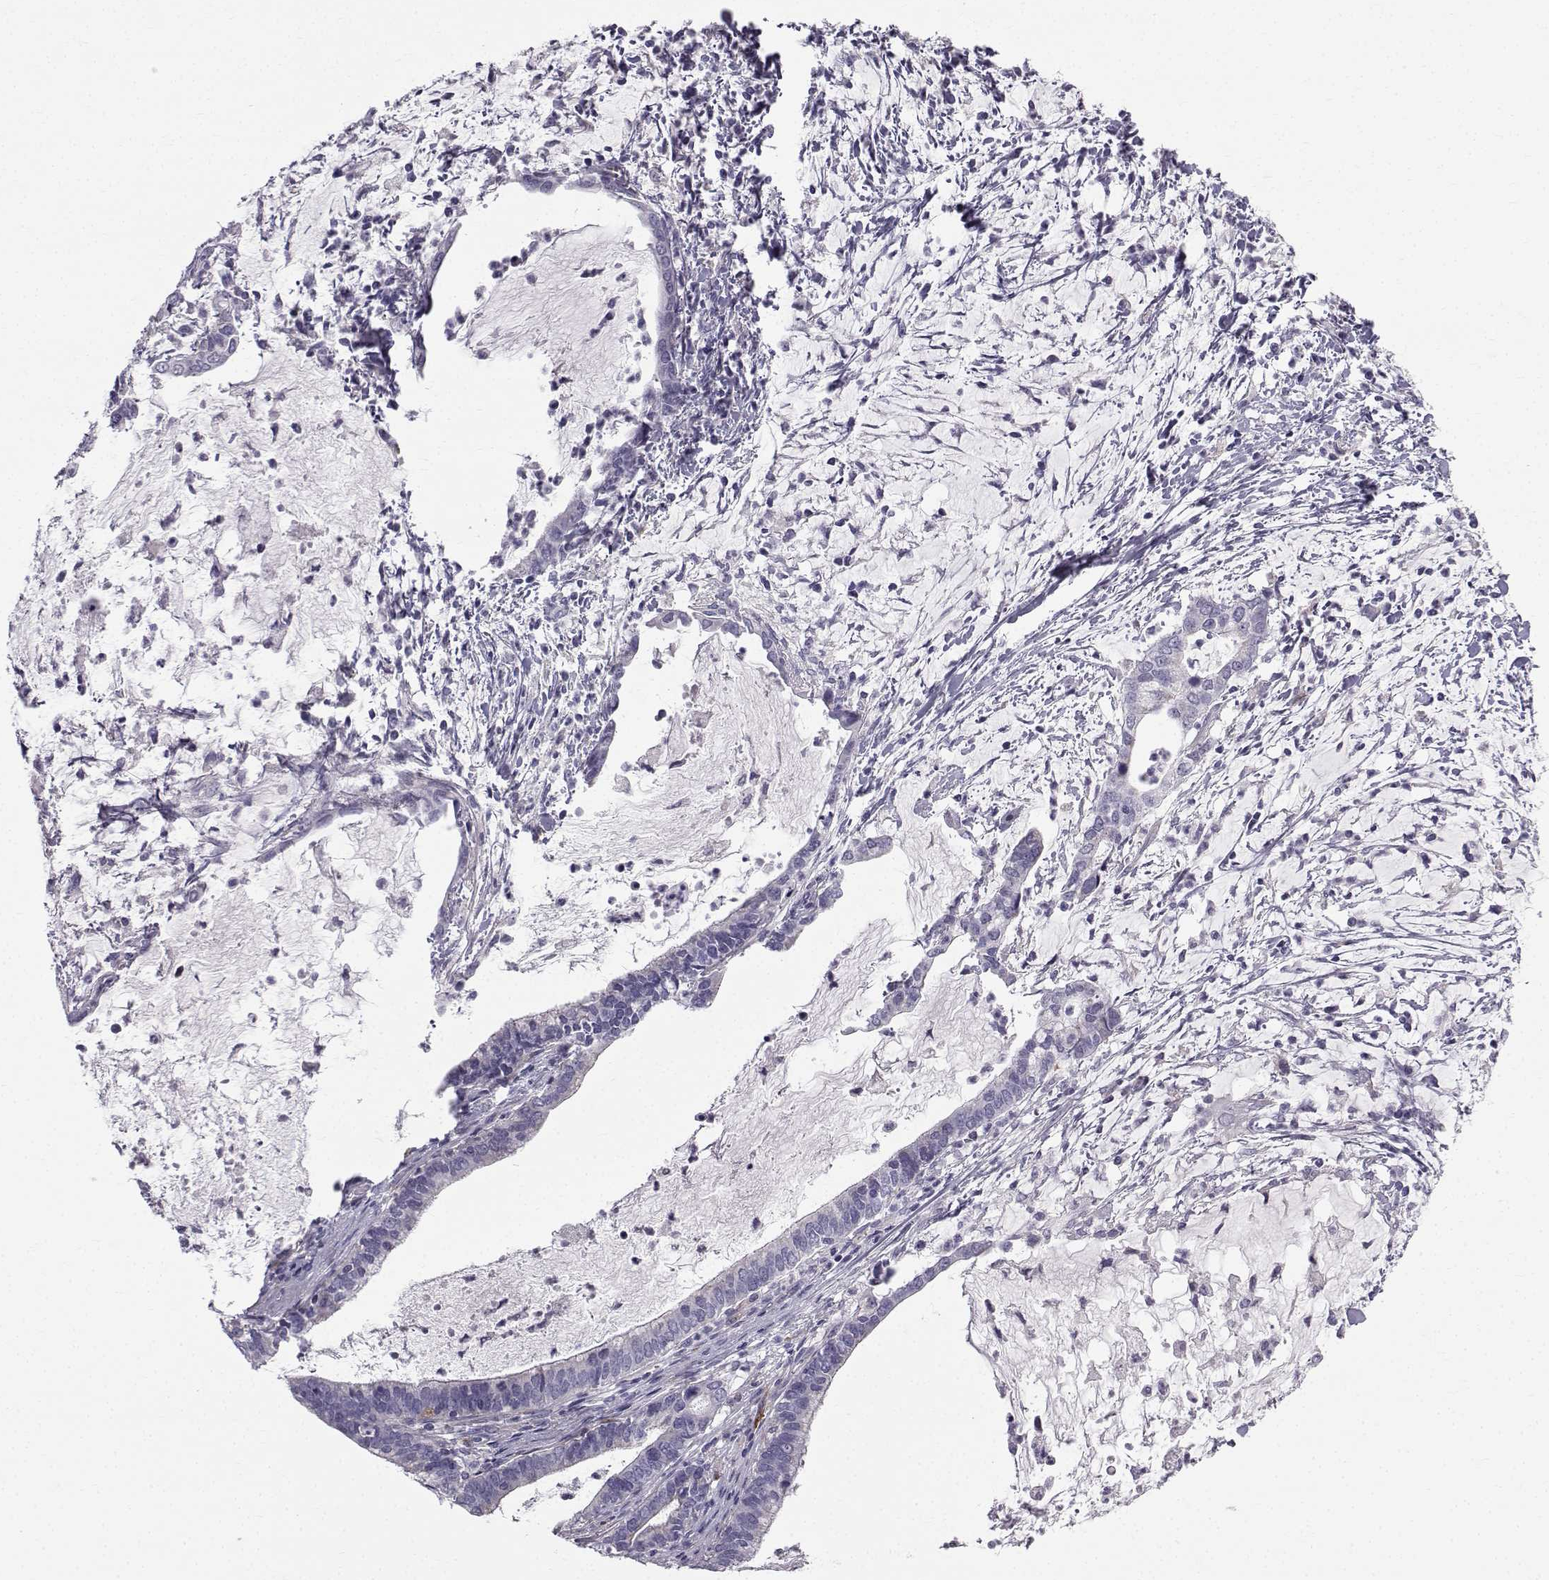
{"staining": {"intensity": "negative", "quantity": "none", "location": "none"}, "tissue": "cervical cancer", "cell_type": "Tumor cells", "image_type": "cancer", "snomed": [{"axis": "morphology", "description": "Adenocarcinoma, NOS"}, {"axis": "topography", "description": "Cervix"}], "caption": "This is an immunohistochemistry micrograph of cervical cancer. There is no expression in tumor cells.", "gene": "CALCR", "patient": {"sex": "female", "age": 42}}